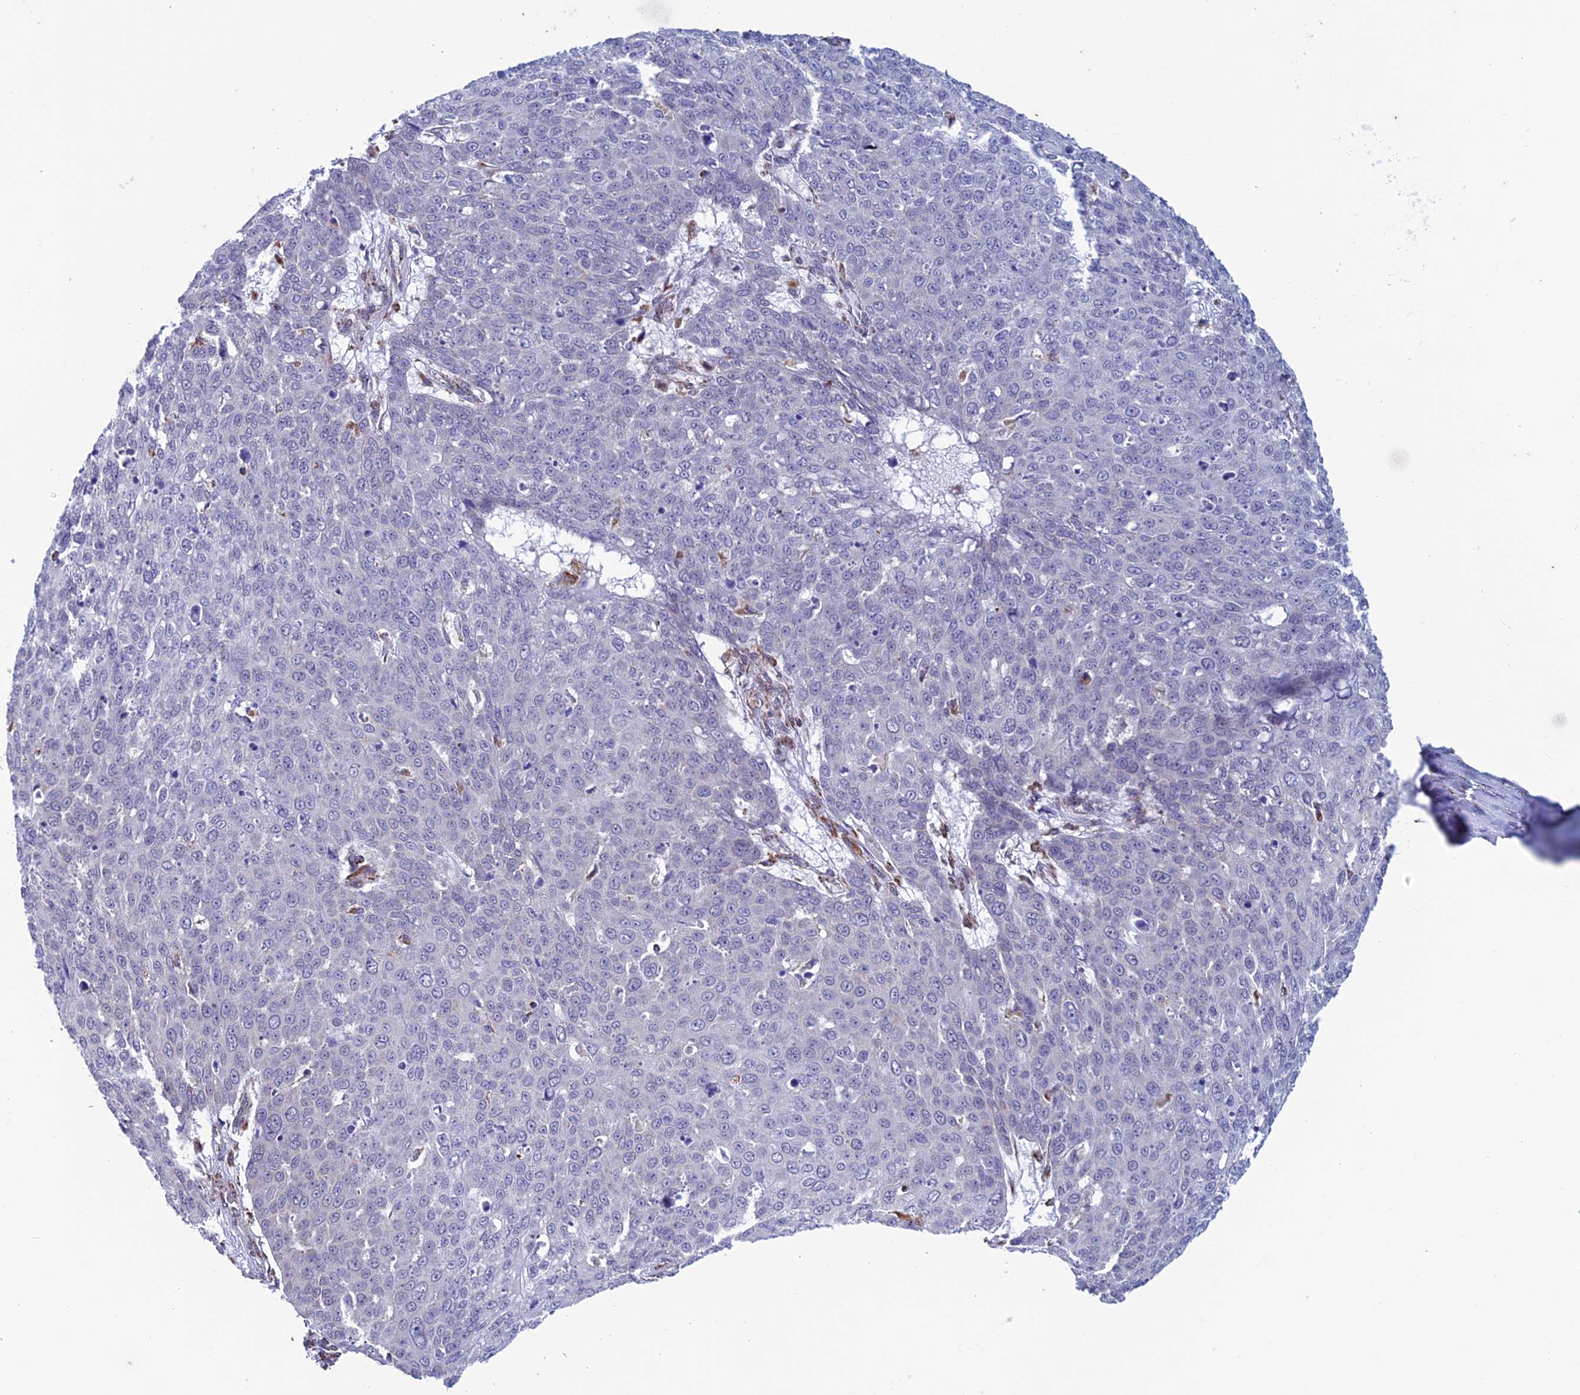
{"staining": {"intensity": "negative", "quantity": "none", "location": "none"}, "tissue": "skin cancer", "cell_type": "Tumor cells", "image_type": "cancer", "snomed": [{"axis": "morphology", "description": "Squamous cell carcinoma, NOS"}, {"axis": "topography", "description": "Skin"}], "caption": "Immunohistochemistry (IHC) of skin cancer (squamous cell carcinoma) displays no staining in tumor cells.", "gene": "ZNG1B", "patient": {"sex": "male", "age": 71}}